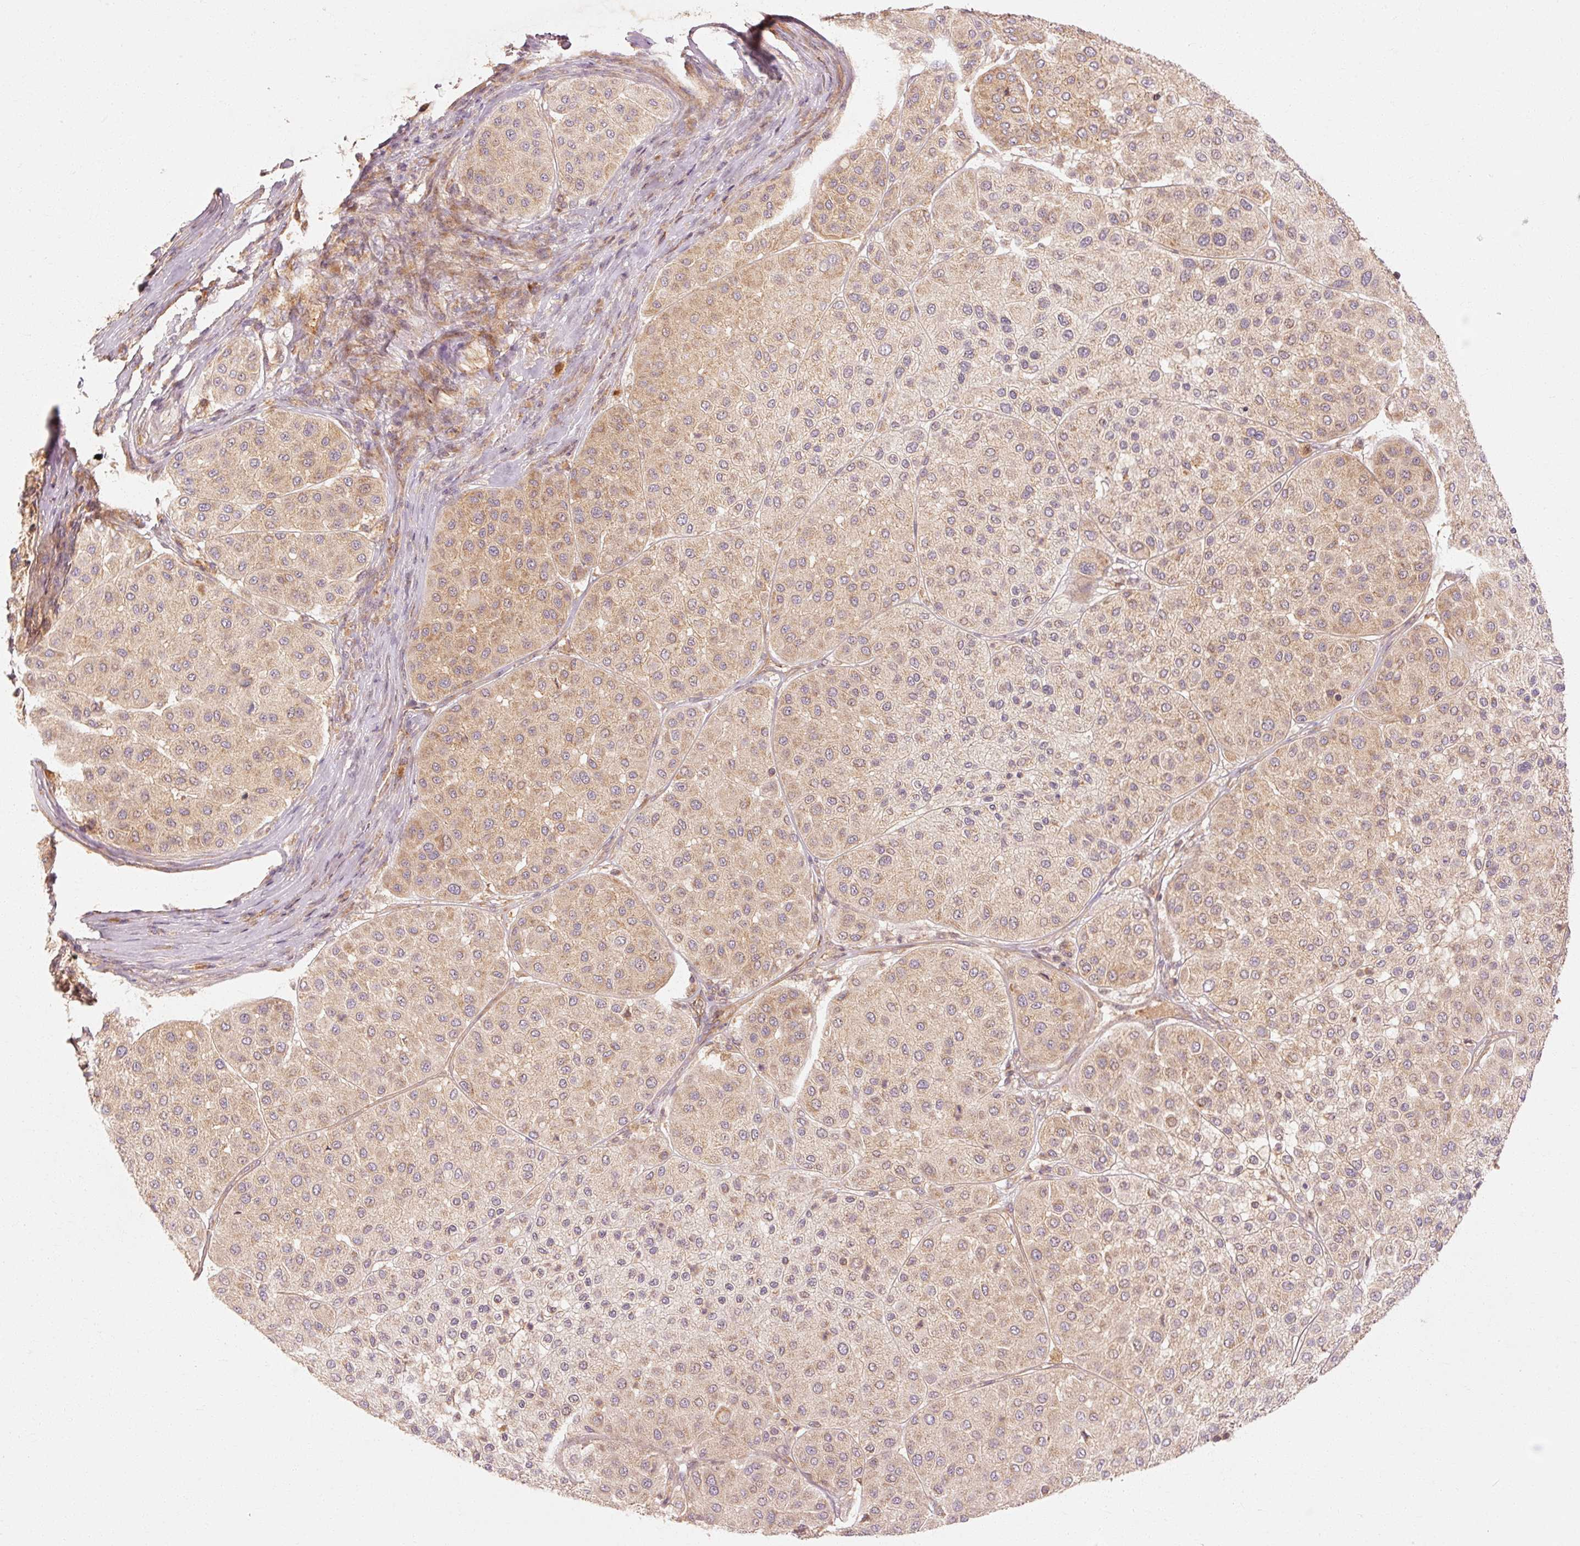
{"staining": {"intensity": "moderate", "quantity": ">75%", "location": "cytoplasmic/membranous"}, "tissue": "melanoma", "cell_type": "Tumor cells", "image_type": "cancer", "snomed": [{"axis": "morphology", "description": "Malignant melanoma, Metastatic site"}, {"axis": "topography", "description": "Smooth muscle"}], "caption": "Protein analysis of melanoma tissue shows moderate cytoplasmic/membranous positivity in approximately >75% of tumor cells.", "gene": "CTNNA1", "patient": {"sex": "male", "age": 41}}